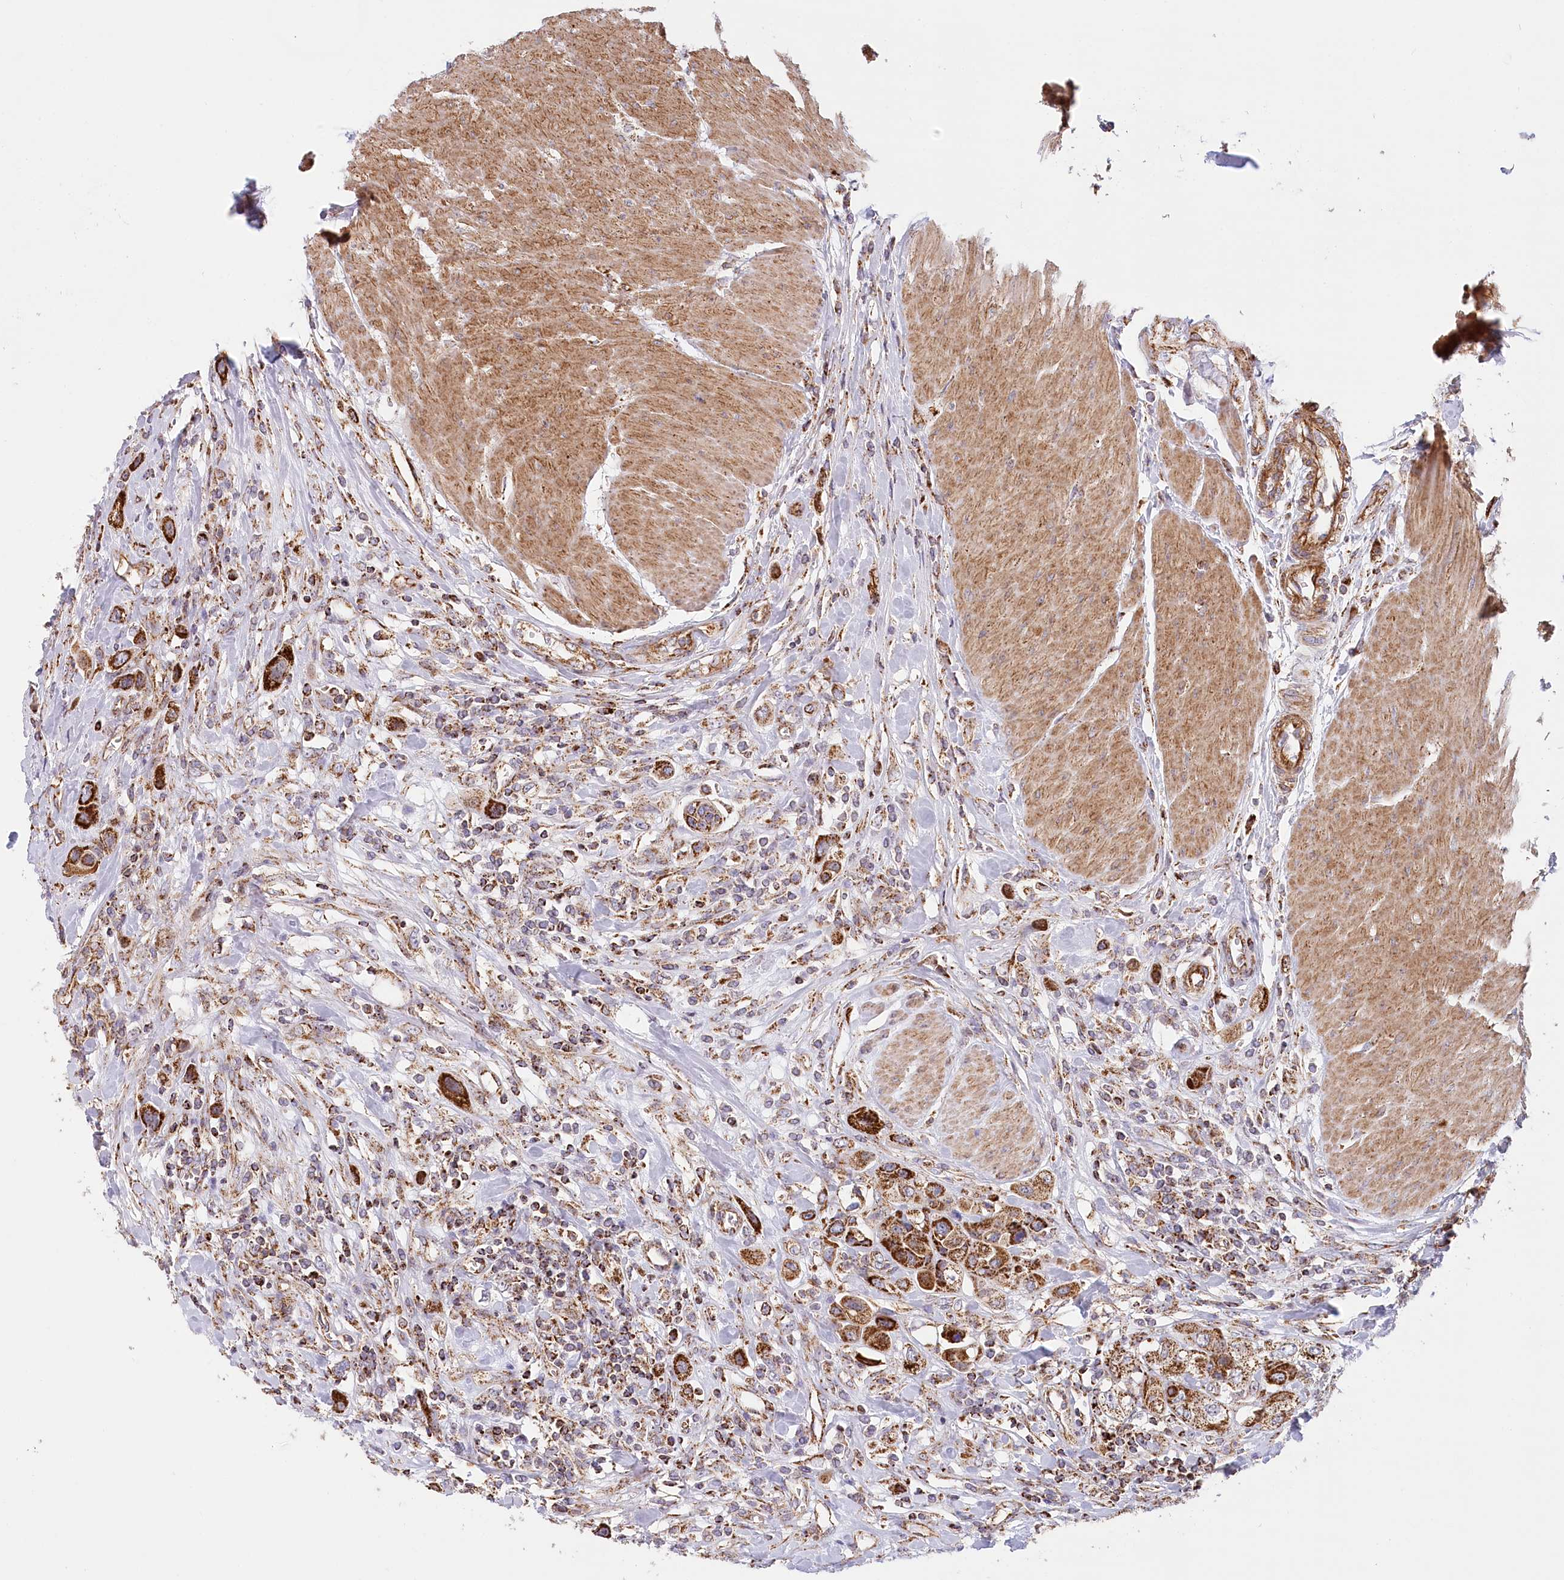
{"staining": {"intensity": "strong", "quantity": ">75%", "location": "cytoplasmic/membranous"}, "tissue": "urothelial cancer", "cell_type": "Tumor cells", "image_type": "cancer", "snomed": [{"axis": "morphology", "description": "Urothelial carcinoma, High grade"}, {"axis": "topography", "description": "Urinary bladder"}], "caption": "Urothelial cancer stained with DAB immunohistochemistry demonstrates high levels of strong cytoplasmic/membranous staining in approximately >75% of tumor cells.", "gene": "UMPS", "patient": {"sex": "male", "age": 50}}